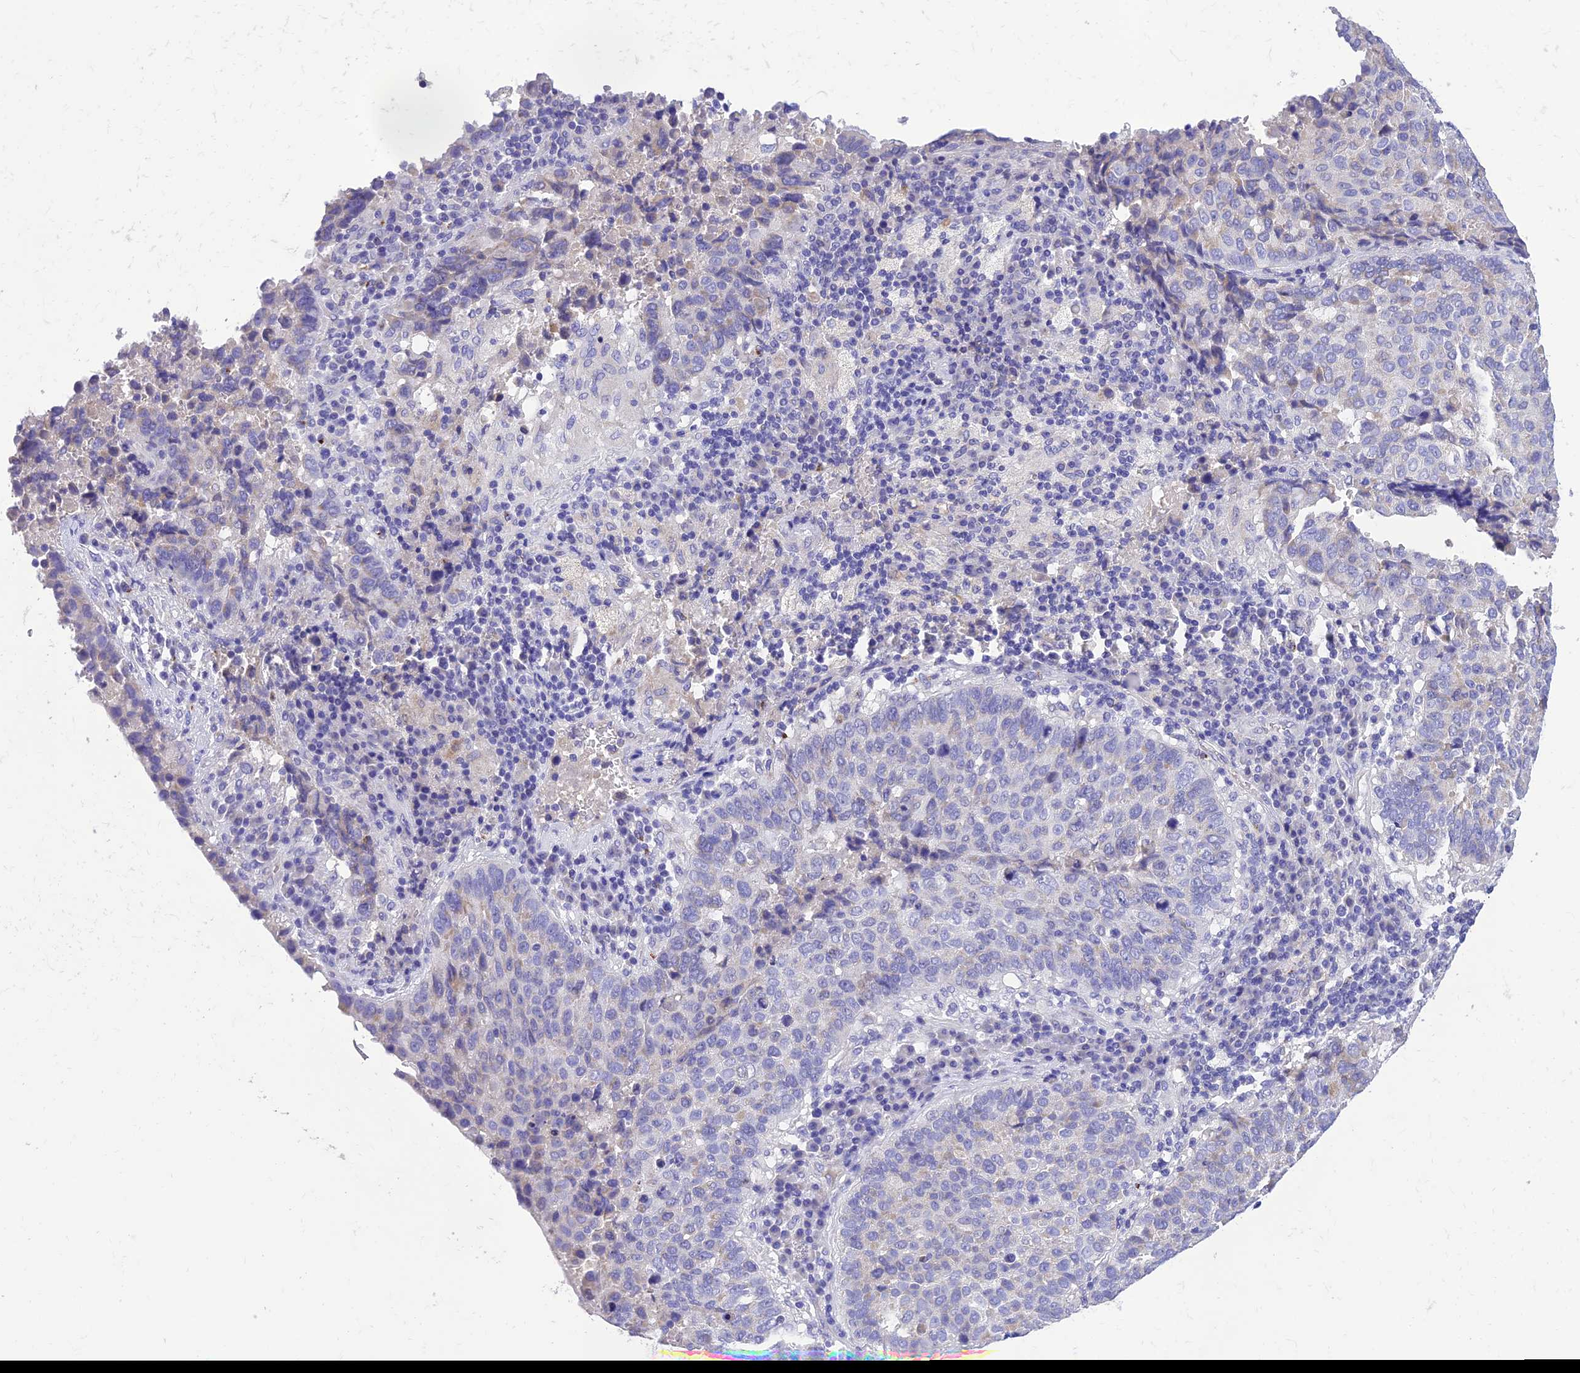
{"staining": {"intensity": "negative", "quantity": "none", "location": "none"}, "tissue": "lung cancer", "cell_type": "Tumor cells", "image_type": "cancer", "snomed": [{"axis": "morphology", "description": "Squamous cell carcinoma, NOS"}, {"axis": "topography", "description": "Lung"}], "caption": "Immunohistochemistry (IHC) image of lung cancer stained for a protein (brown), which exhibits no positivity in tumor cells.", "gene": "MS4A5", "patient": {"sex": "male", "age": 73}}